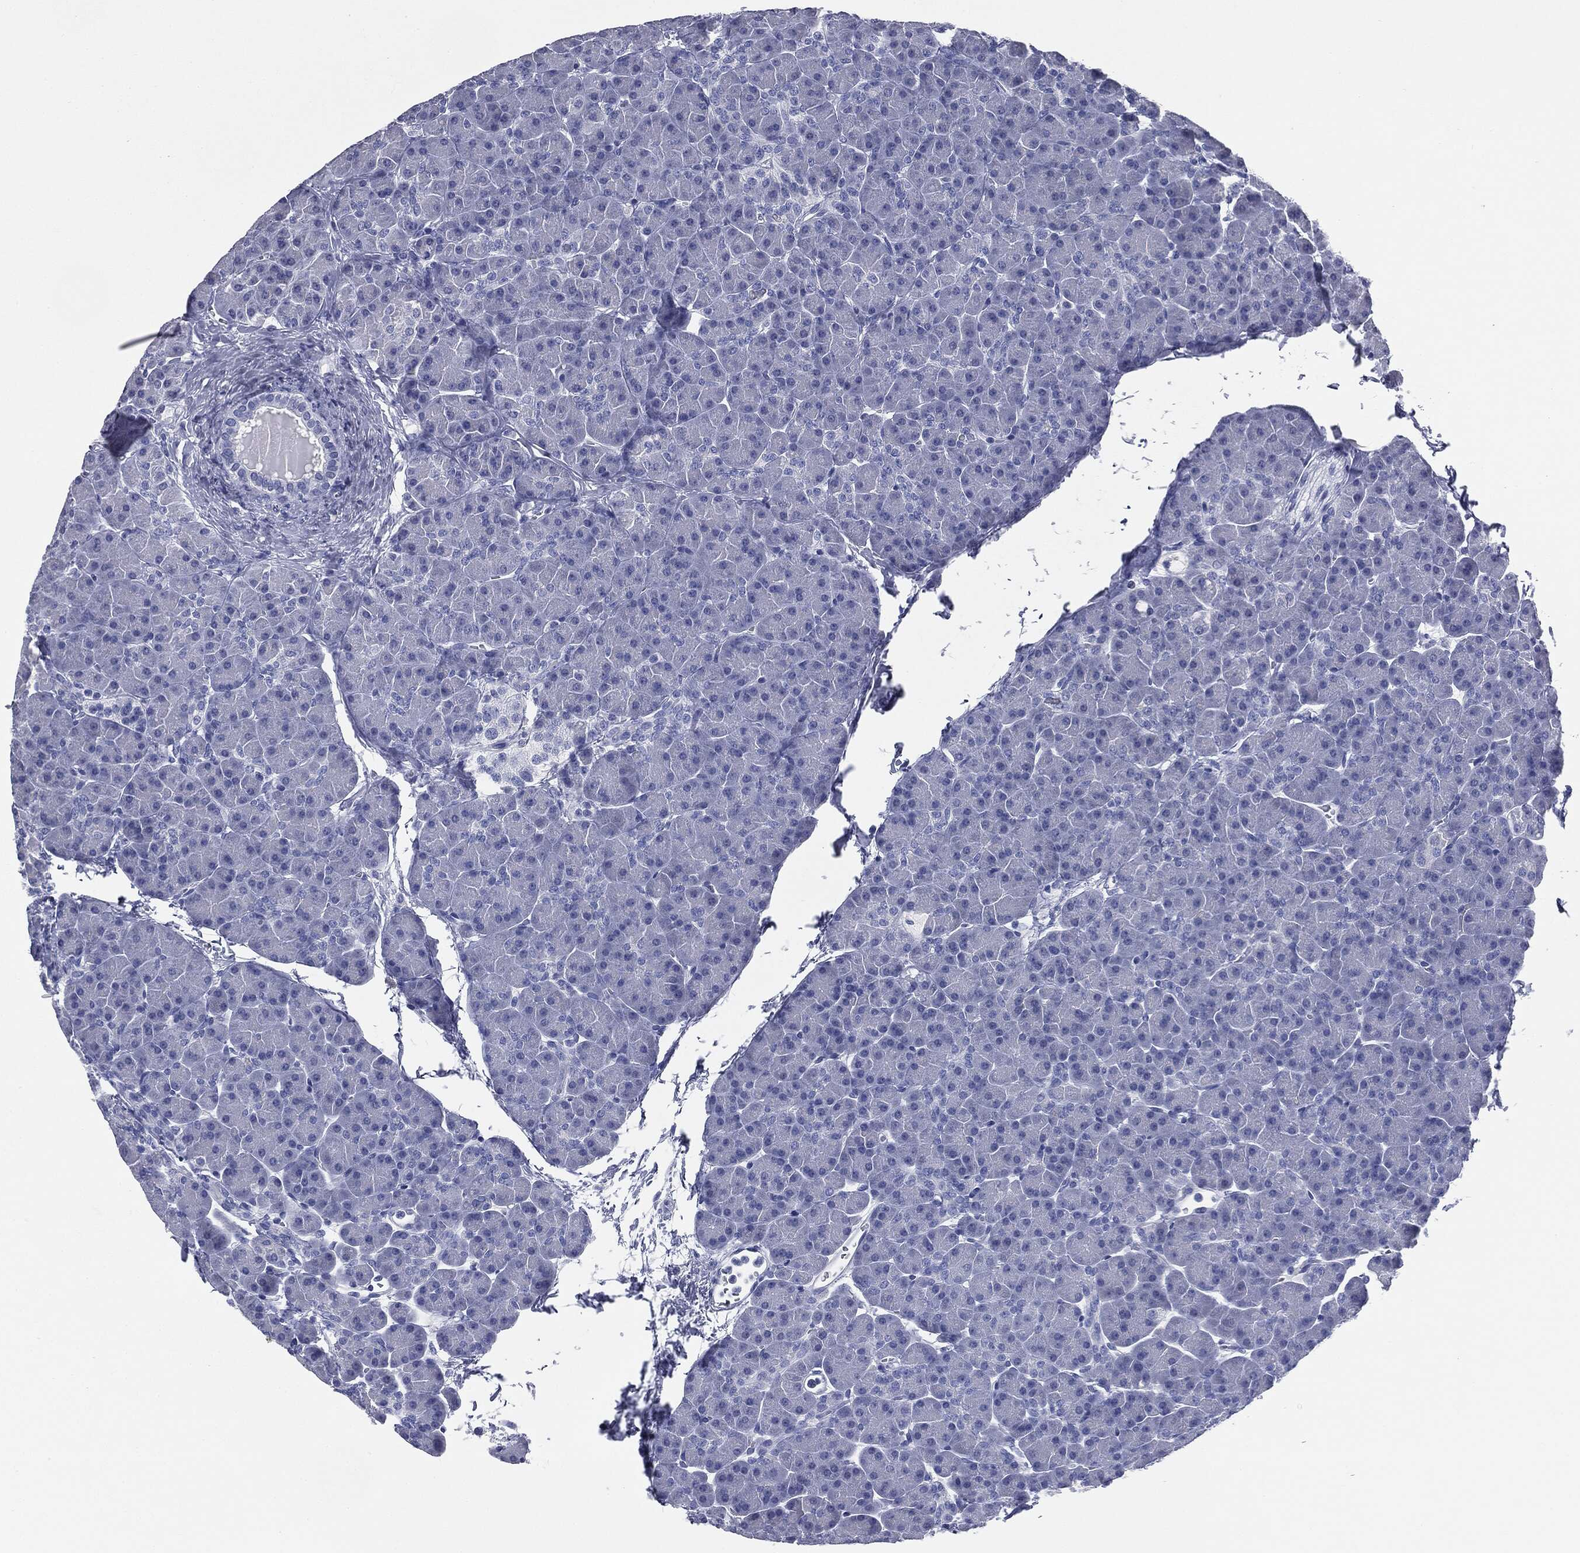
{"staining": {"intensity": "negative", "quantity": "none", "location": "none"}, "tissue": "pancreas", "cell_type": "Exocrine glandular cells", "image_type": "normal", "snomed": [{"axis": "morphology", "description": "Normal tissue, NOS"}, {"axis": "topography", "description": "Pancreas"}], "caption": "High magnification brightfield microscopy of benign pancreas stained with DAB (brown) and counterstained with hematoxylin (blue): exocrine glandular cells show no significant expression. (DAB (3,3'-diaminobenzidine) immunohistochemistry (IHC), high magnification).", "gene": "ATP2A1", "patient": {"sex": "female", "age": 44}}